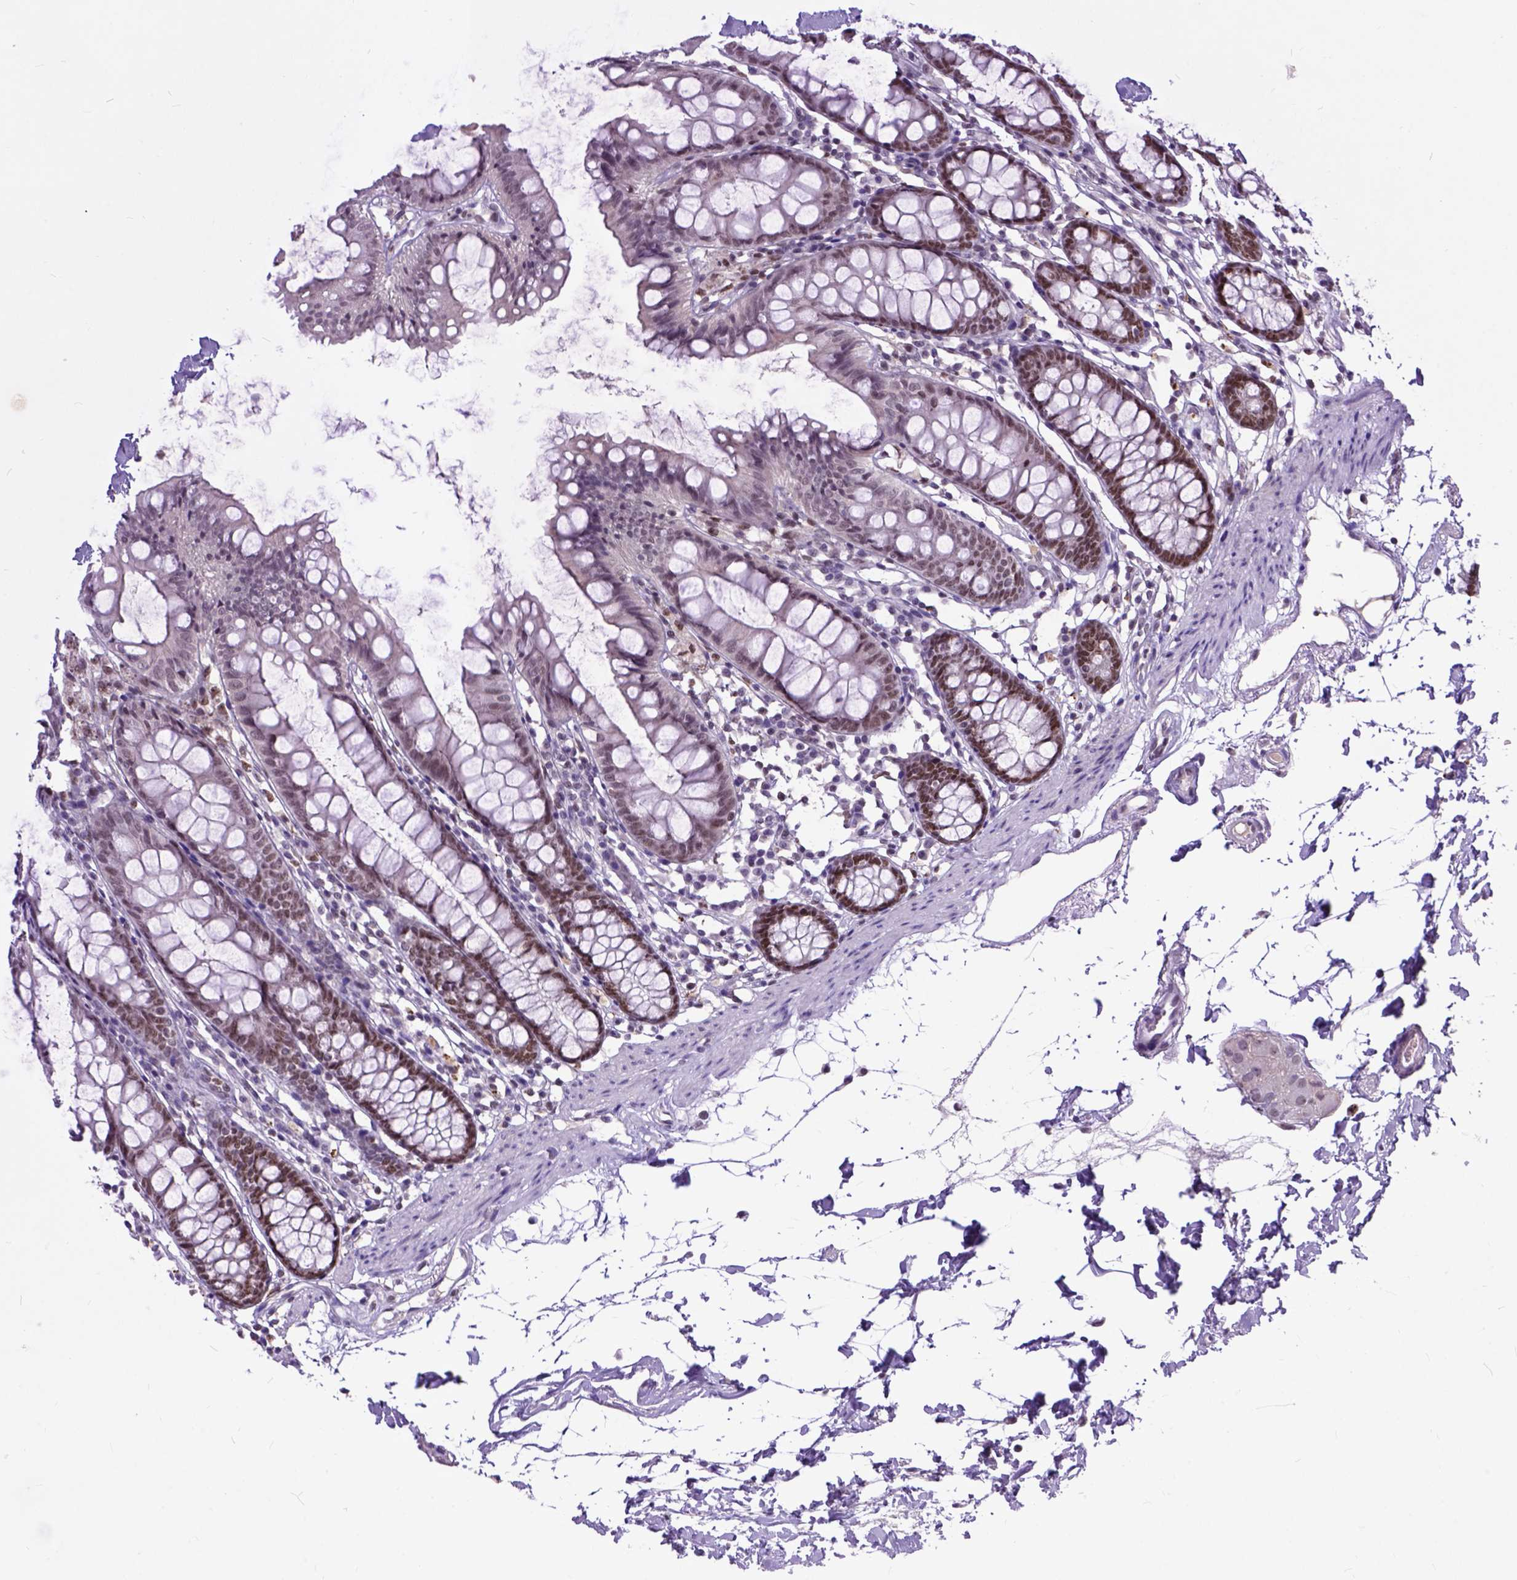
{"staining": {"intensity": "negative", "quantity": "none", "location": "none"}, "tissue": "colon", "cell_type": "Endothelial cells", "image_type": "normal", "snomed": [{"axis": "morphology", "description": "Normal tissue, NOS"}, {"axis": "topography", "description": "Colon"}], "caption": "Immunohistochemical staining of unremarkable human colon shows no significant positivity in endothelial cells. (DAB (3,3'-diaminobenzidine) immunohistochemistry (IHC) with hematoxylin counter stain).", "gene": "RCC2", "patient": {"sex": "female", "age": 84}}